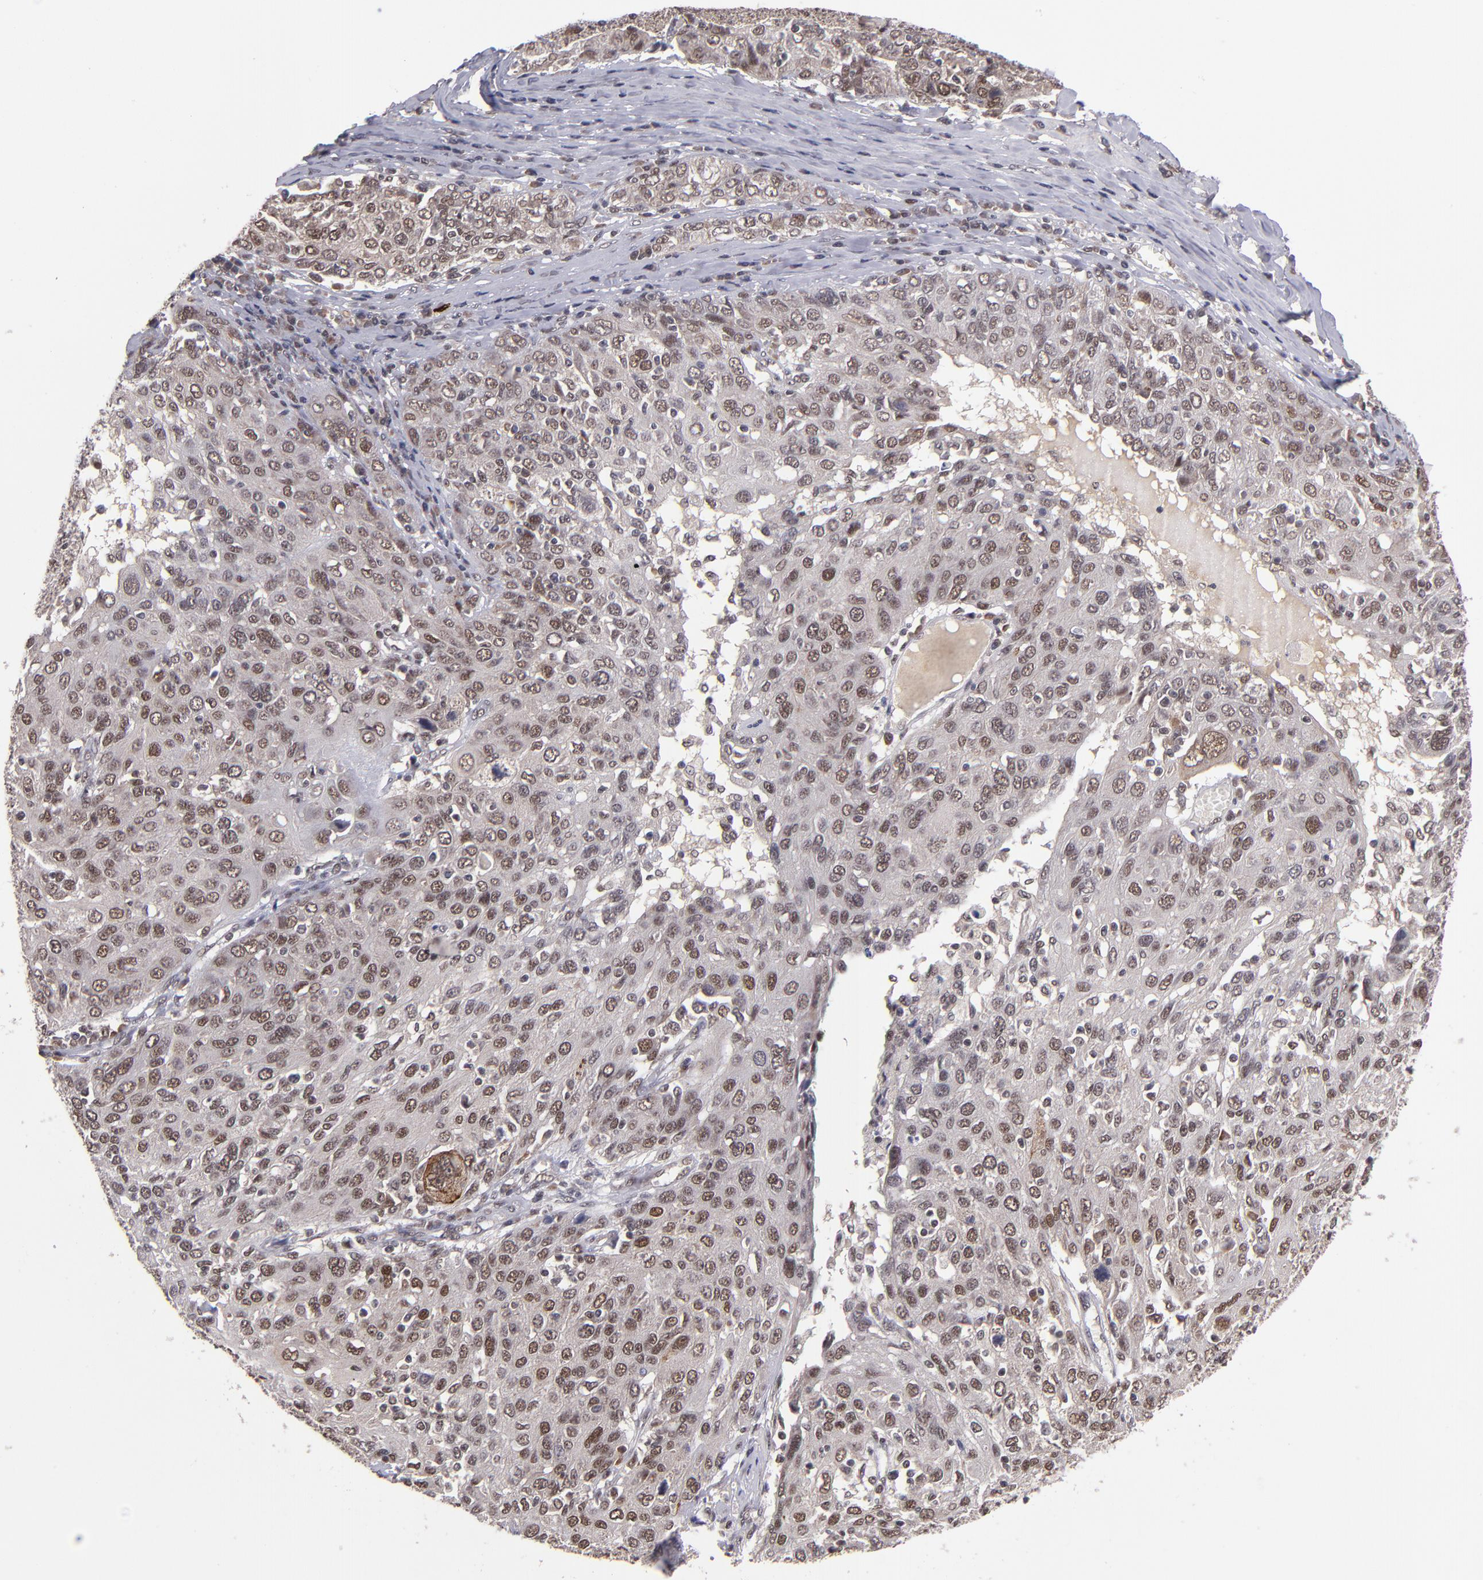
{"staining": {"intensity": "moderate", "quantity": "25%-75%", "location": "nuclear"}, "tissue": "ovarian cancer", "cell_type": "Tumor cells", "image_type": "cancer", "snomed": [{"axis": "morphology", "description": "Carcinoma, endometroid"}, {"axis": "topography", "description": "Ovary"}], "caption": "Immunohistochemistry staining of ovarian cancer, which exhibits medium levels of moderate nuclear positivity in approximately 25%-75% of tumor cells indicating moderate nuclear protein positivity. The staining was performed using DAB (brown) for protein detection and nuclei were counterstained in hematoxylin (blue).", "gene": "EP300", "patient": {"sex": "female", "age": 50}}